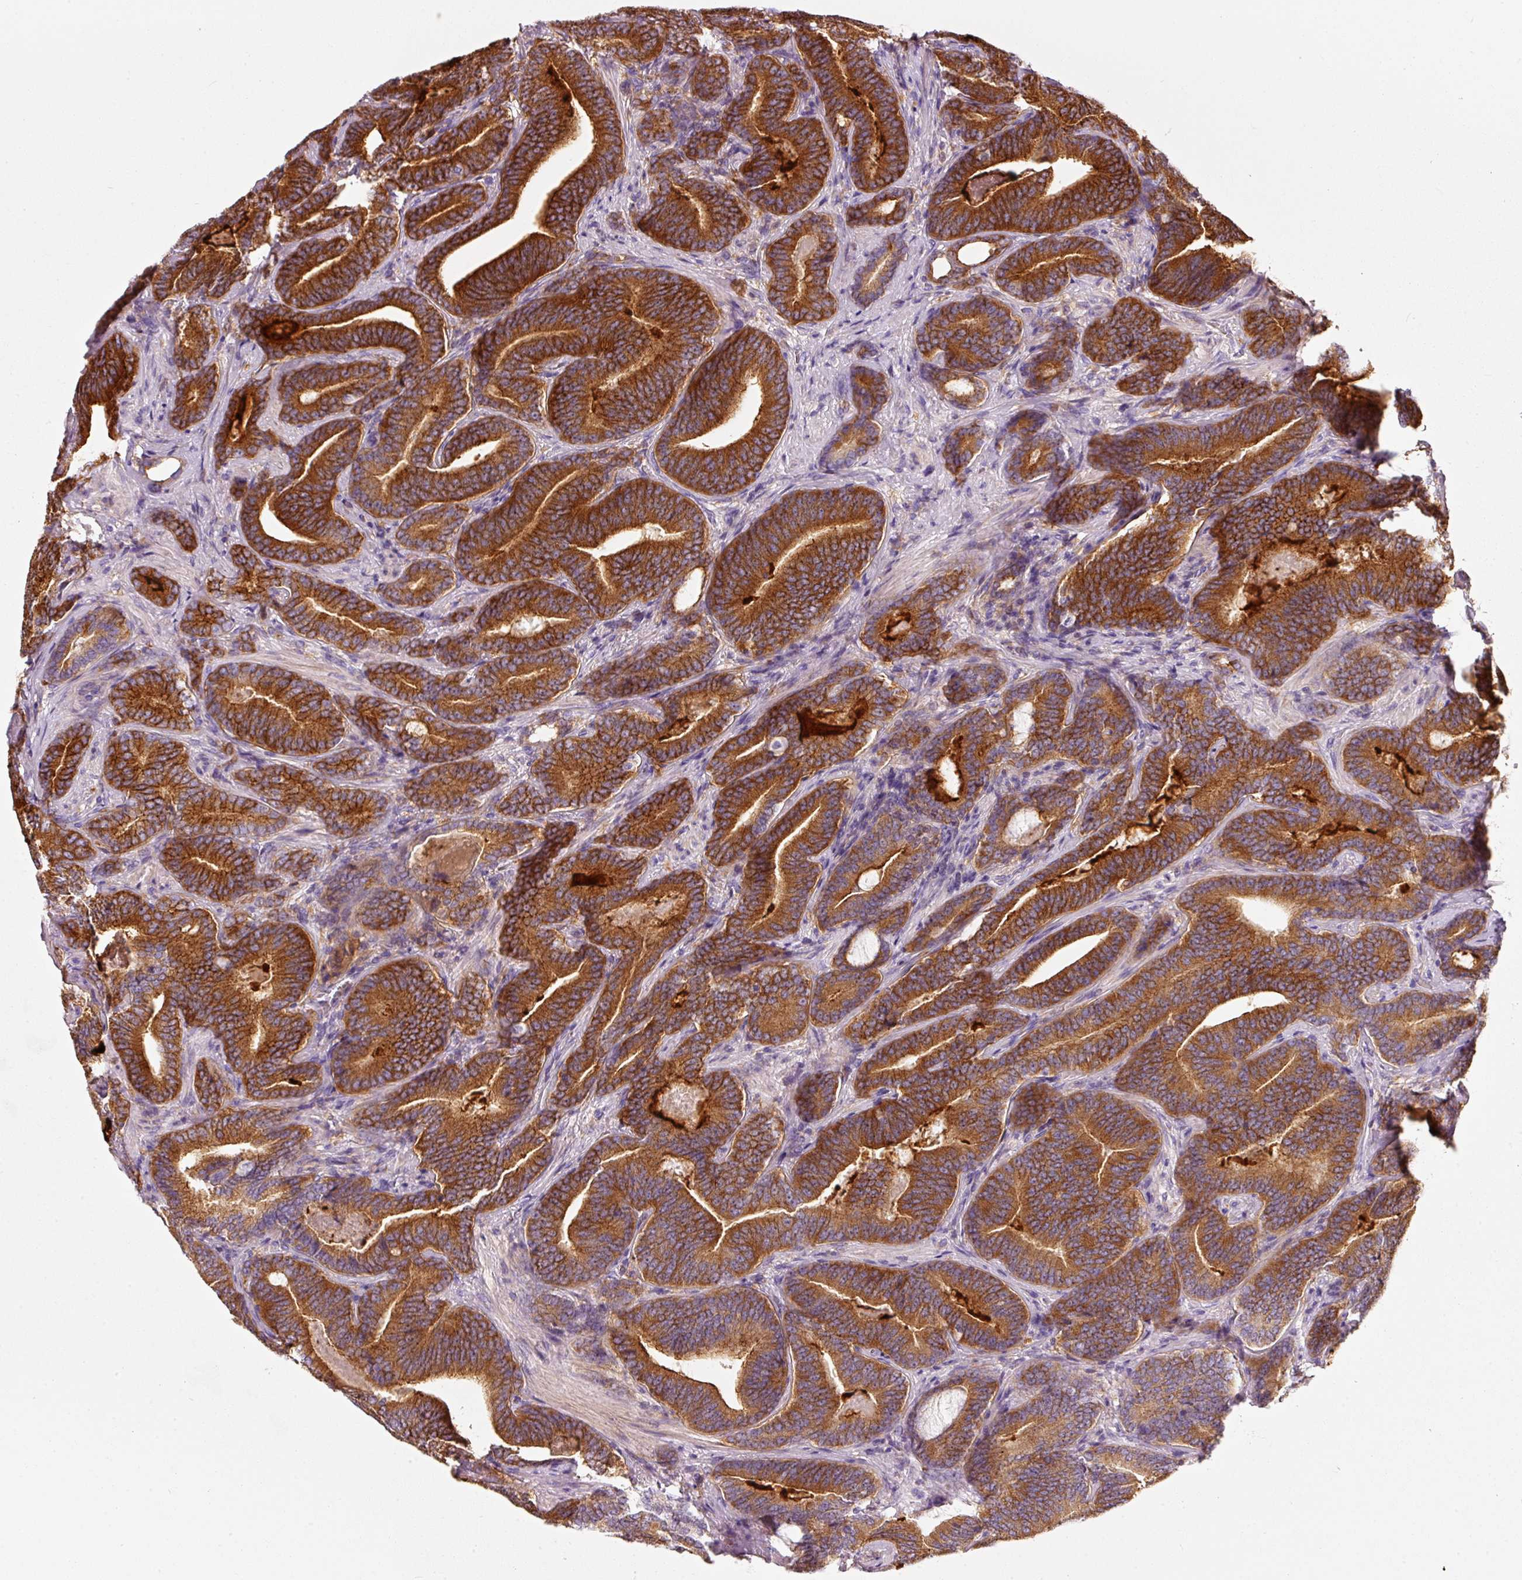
{"staining": {"intensity": "strong", "quantity": ">75%", "location": "cytoplasmic/membranous"}, "tissue": "prostate cancer", "cell_type": "Tumor cells", "image_type": "cancer", "snomed": [{"axis": "morphology", "description": "Adenocarcinoma, Low grade"}, {"axis": "topography", "description": "Prostate and seminal vesicle, NOS"}], "caption": "Protein positivity by IHC displays strong cytoplasmic/membranous expression in approximately >75% of tumor cells in prostate adenocarcinoma (low-grade).", "gene": "IQGAP2", "patient": {"sex": "male", "age": 61}}